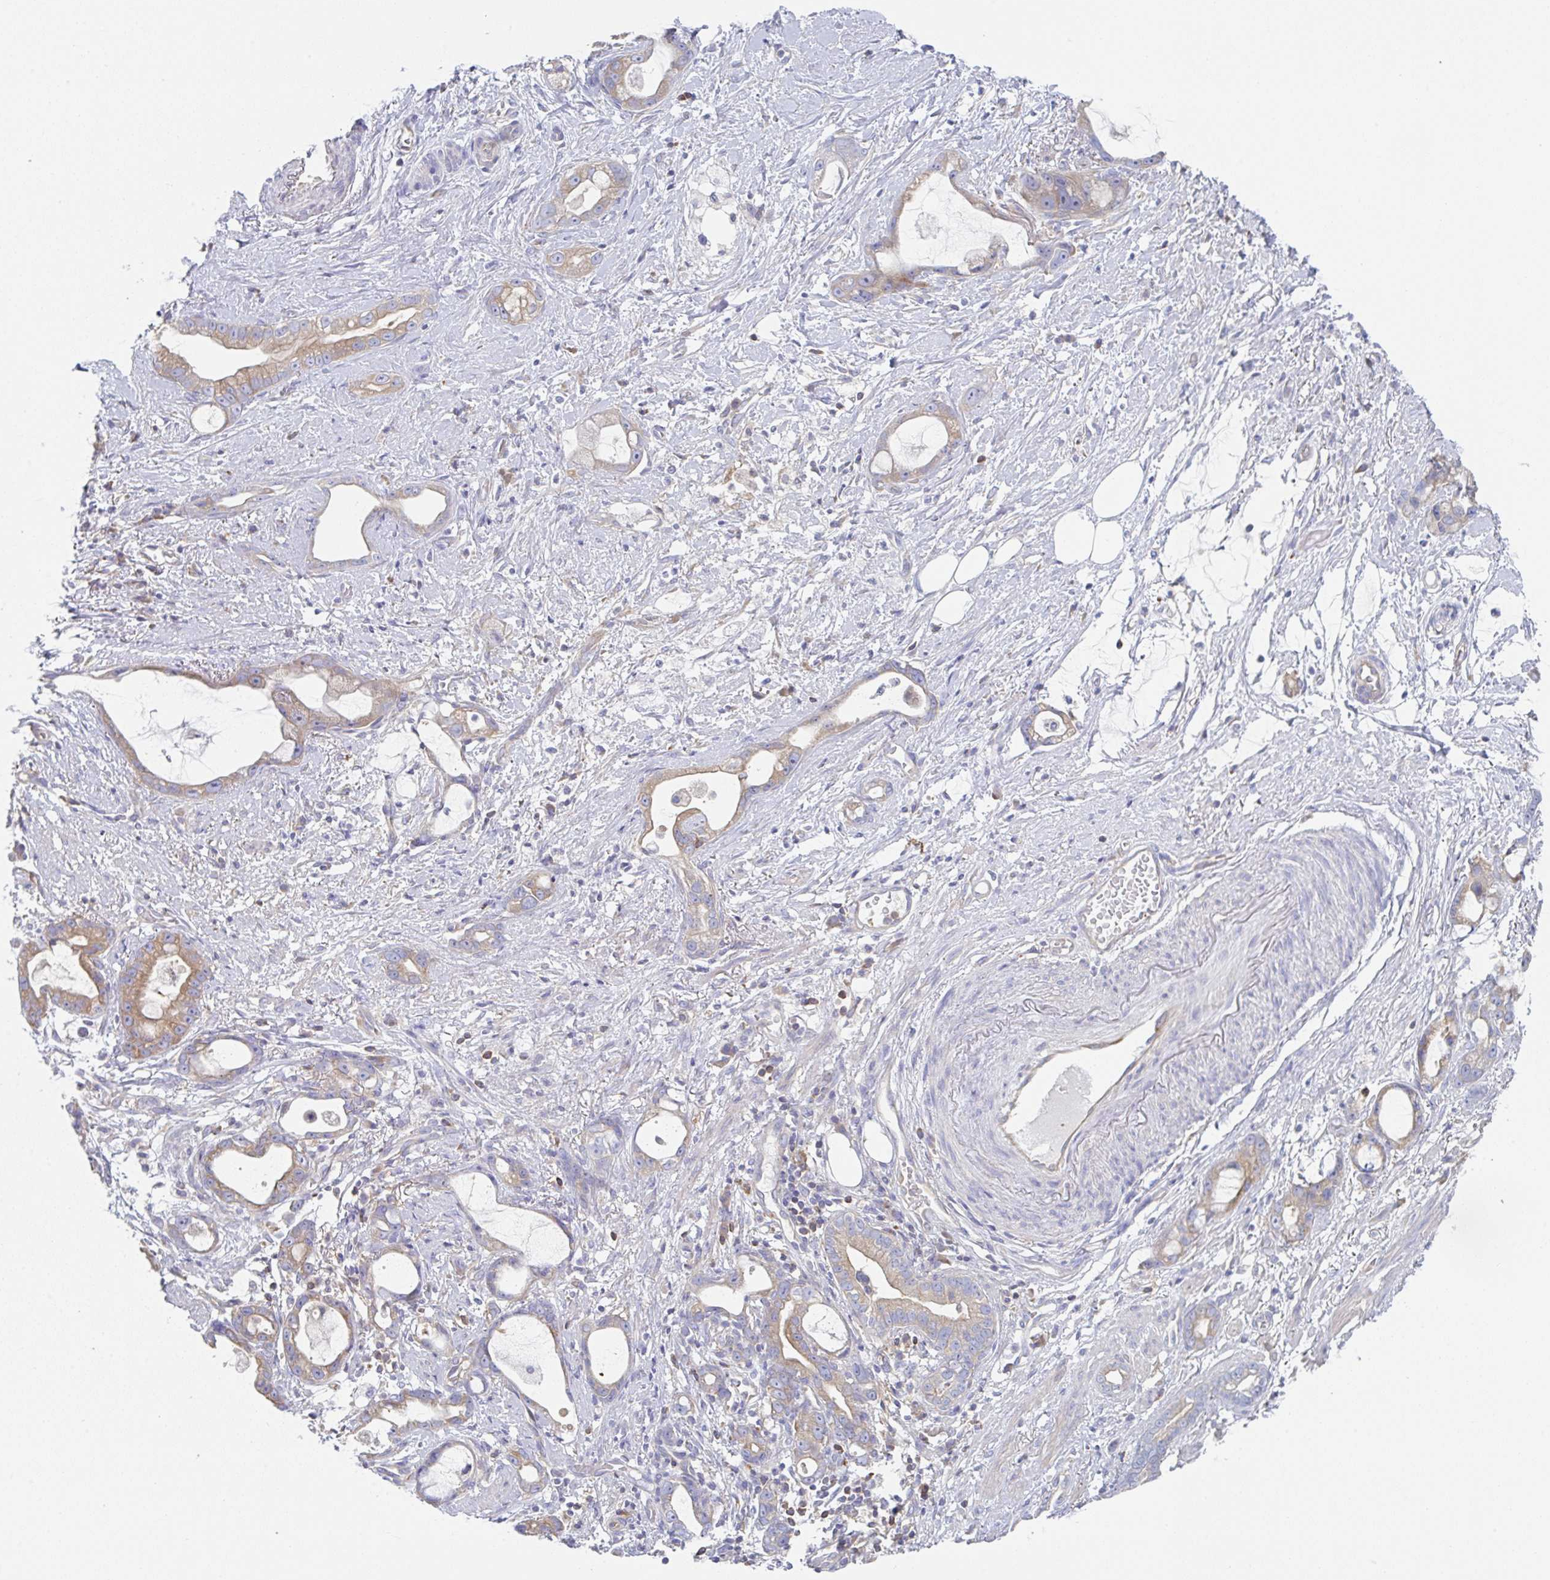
{"staining": {"intensity": "moderate", "quantity": "25%-75%", "location": "cytoplasmic/membranous"}, "tissue": "stomach cancer", "cell_type": "Tumor cells", "image_type": "cancer", "snomed": [{"axis": "morphology", "description": "Adenocarcinoma, NOS"}, {"axis": "topography", "description": "Stomach"}], "caption": "Immunohistochemical staining of stomach cancer (adenocarcinoma) demonstrates moderate cytoplasmic/membranous protein staining in approximately 25%-75% of tumor cells.", "gene": "AMPD2", "patient": {"sex": "male", "age": 55}}